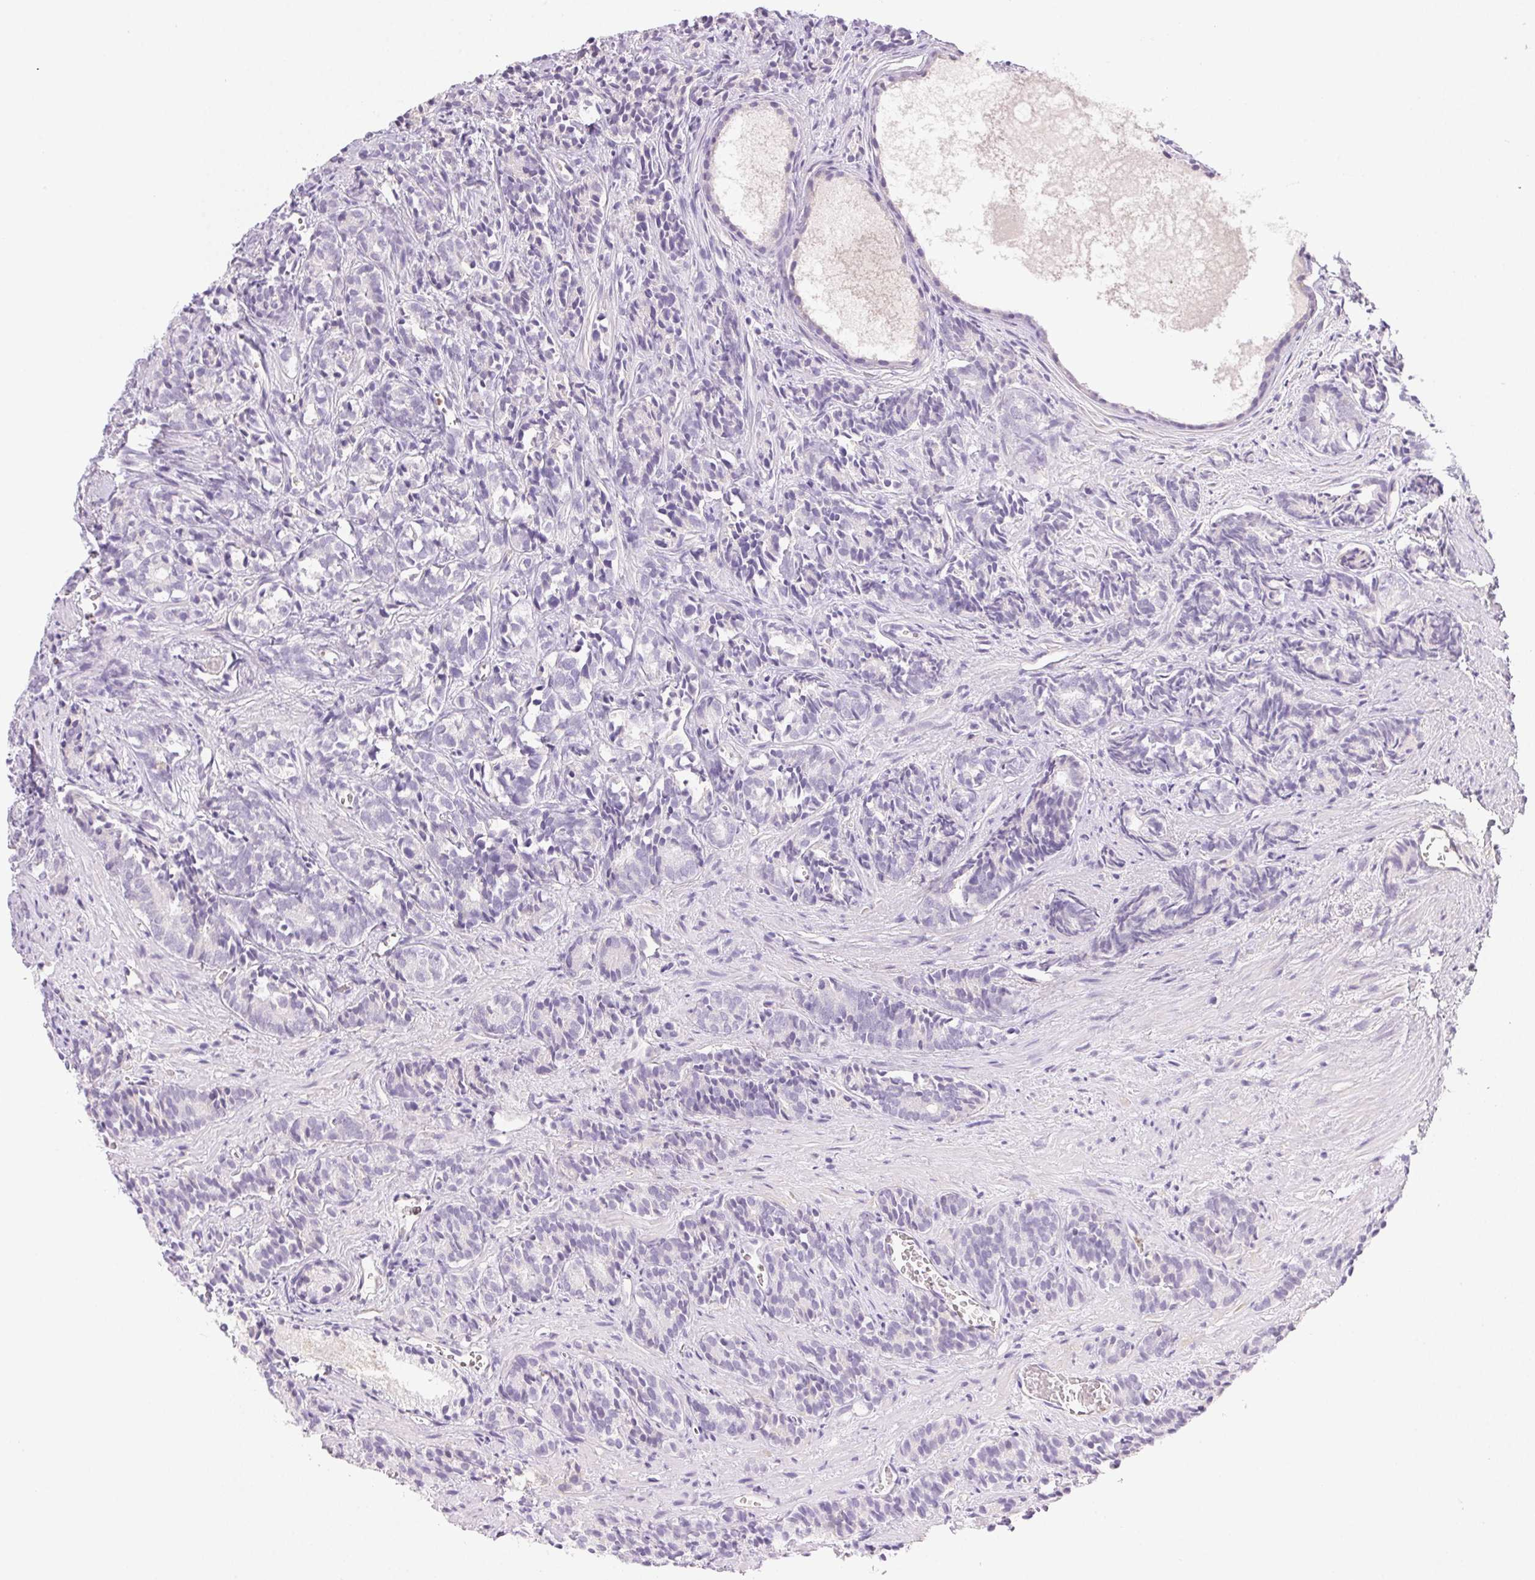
{"staining": {"intensity": "negative", "quantity": "none", "location": "none"}, "tissue": "prostate cancer", "cell_type": "Tumor cells", "image_type": "cancer", "snomed": [{"axis": "morphology", "description": "Adenocarcinoma, High grade"}, {"axis": "topography", "description": "Prostate"}], "caption": "This histopathology image is of adenocarcinoma (high-grade) (prostate) stained with IHC to label a protein in brown with the nuclei are counter-stained blue. There is no staining in tumor cells.", "gene": "PADI4", "patient": {"sex": "male", "age": 84}}